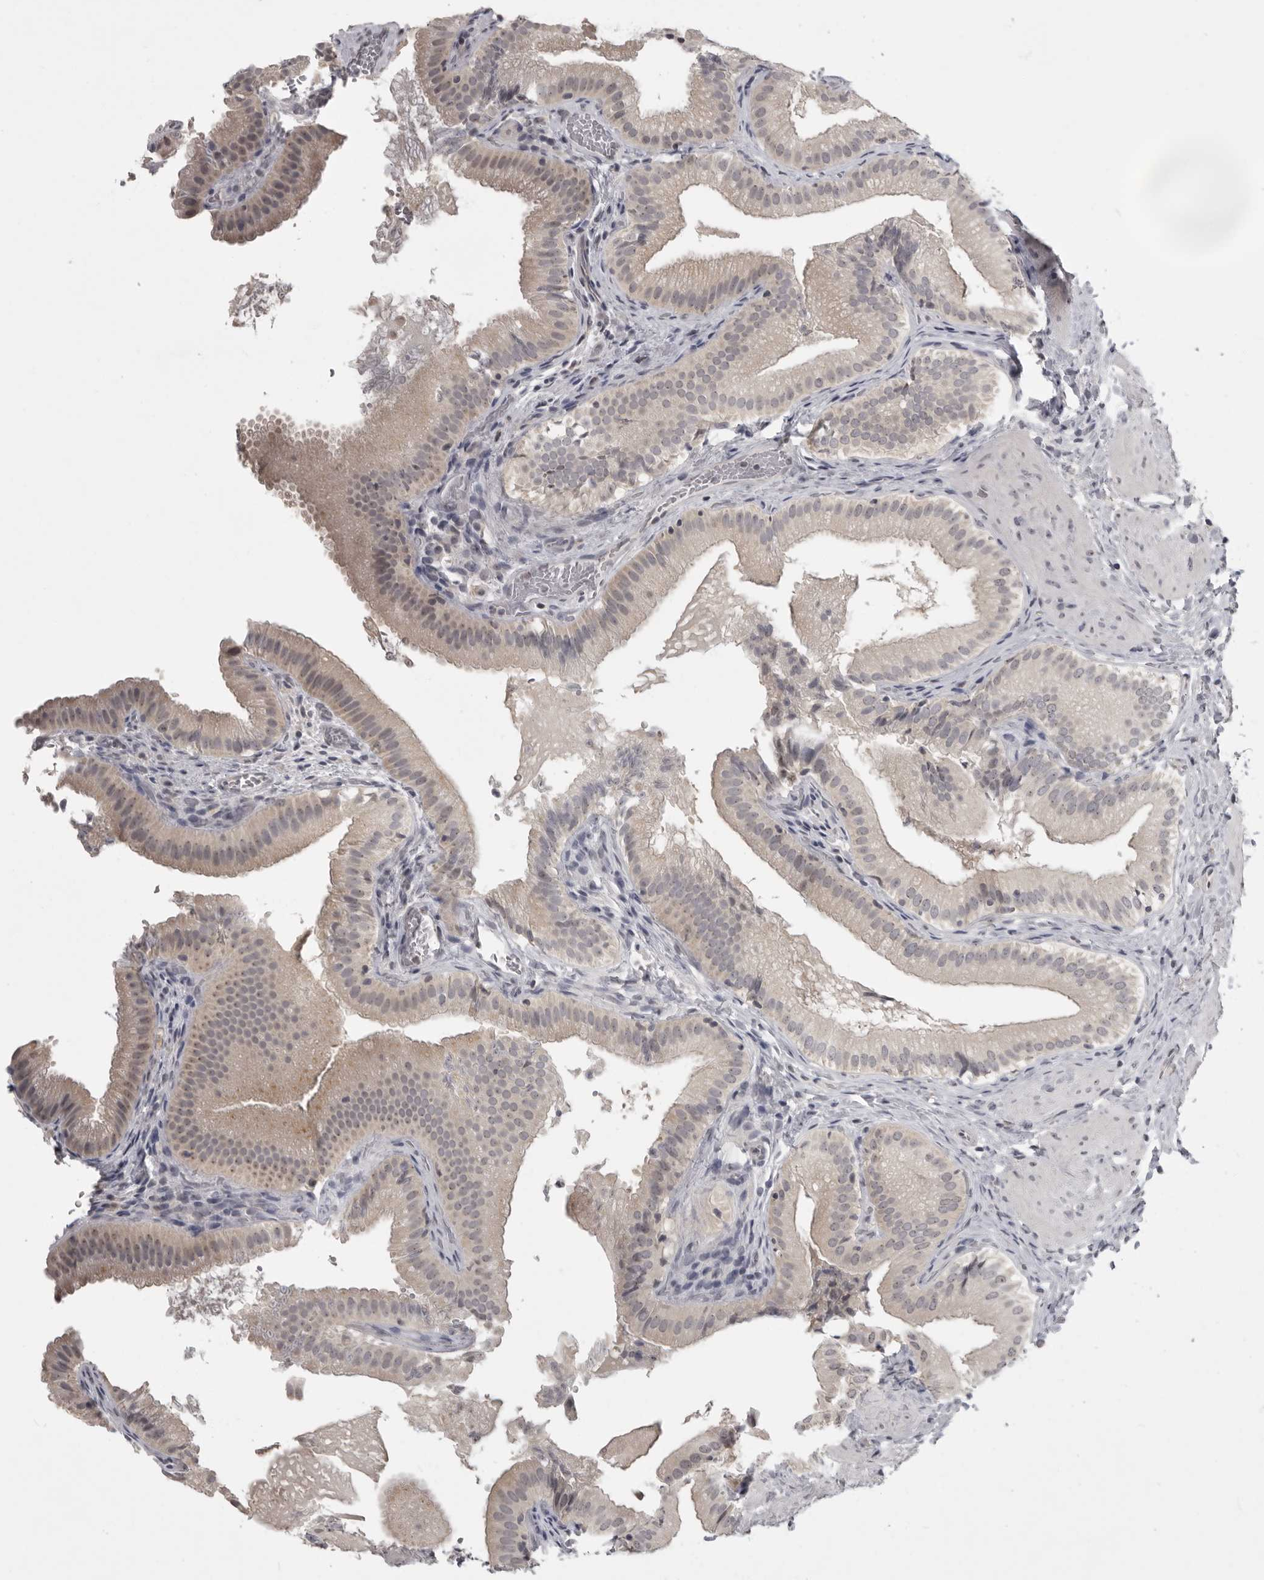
{"staining": {"intensity": "weak", "quantity": "<25%", "location": "nuclear"}, "tissue": "gallbladder", "cell_type": "Glandular cells", "image_type": "normal", "snomed": [{"axis": "morphology", "description": "Normal tissue, NOS"}, {"axis": "topography", "description": "Gallbladder"}], "caption": "This is an IHC micrograph of normal gallbladder. There is no expression in glandular cells.", "gene": "MRTO4", "patient": {"sex": "female", "age": 30}}